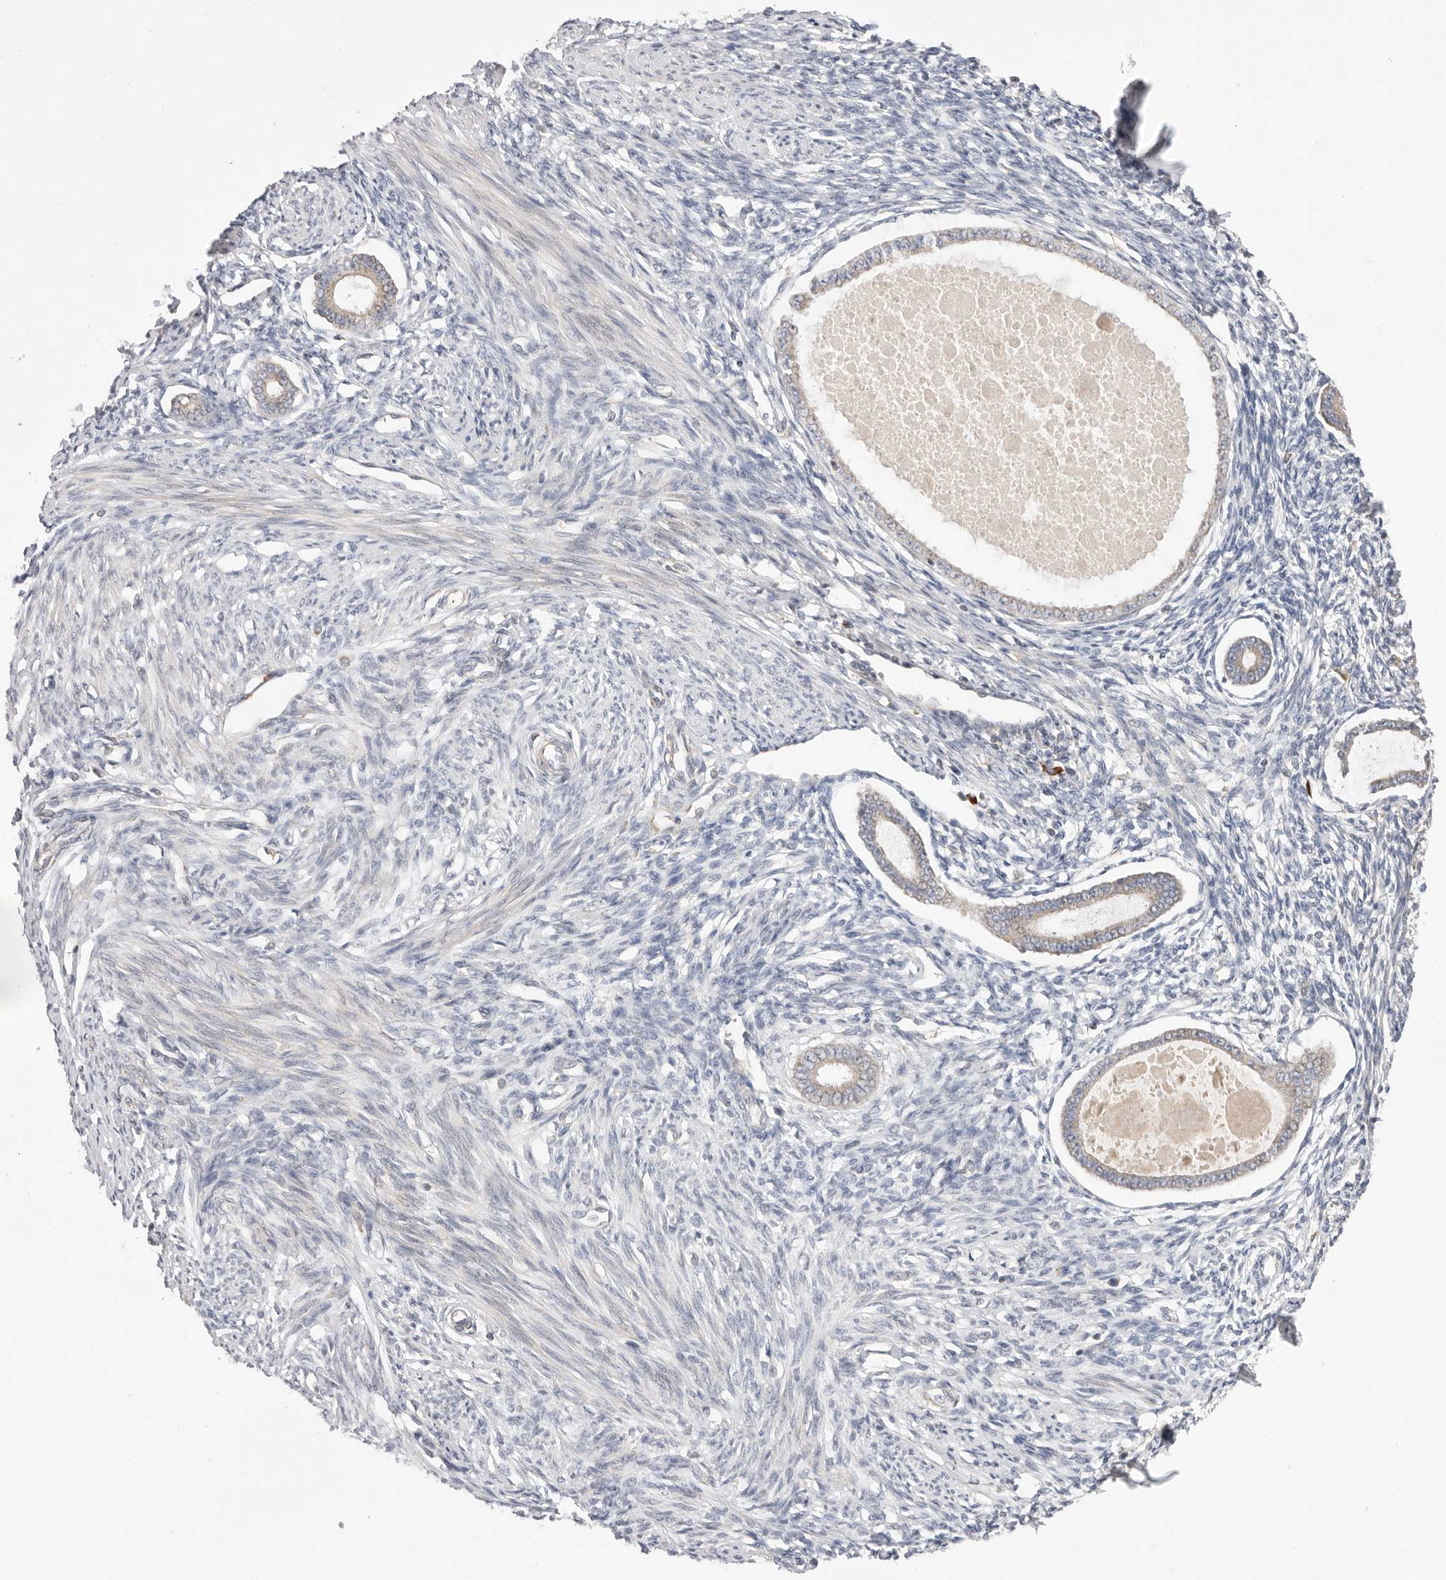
{"staining": {"intensity": "negative", "quantity": "none", "location": "none"}, "tissue": "endometrium", "cell_type": "Cells in endometrial stroma", "image_type": "normal", "snomed": [{"axis": "morphology", "description": "Normal tissue, NOS"}, {"axis": "topography", "description": "Endometrium"}], "caption": "This is a histopathology image of immunohistochemistry (IHC) staining of benign endometrium, which shows no positivity in cells in endometrial stroma.", "gene": "USH1C", "patient": {"sex": "female", "age": 56}}